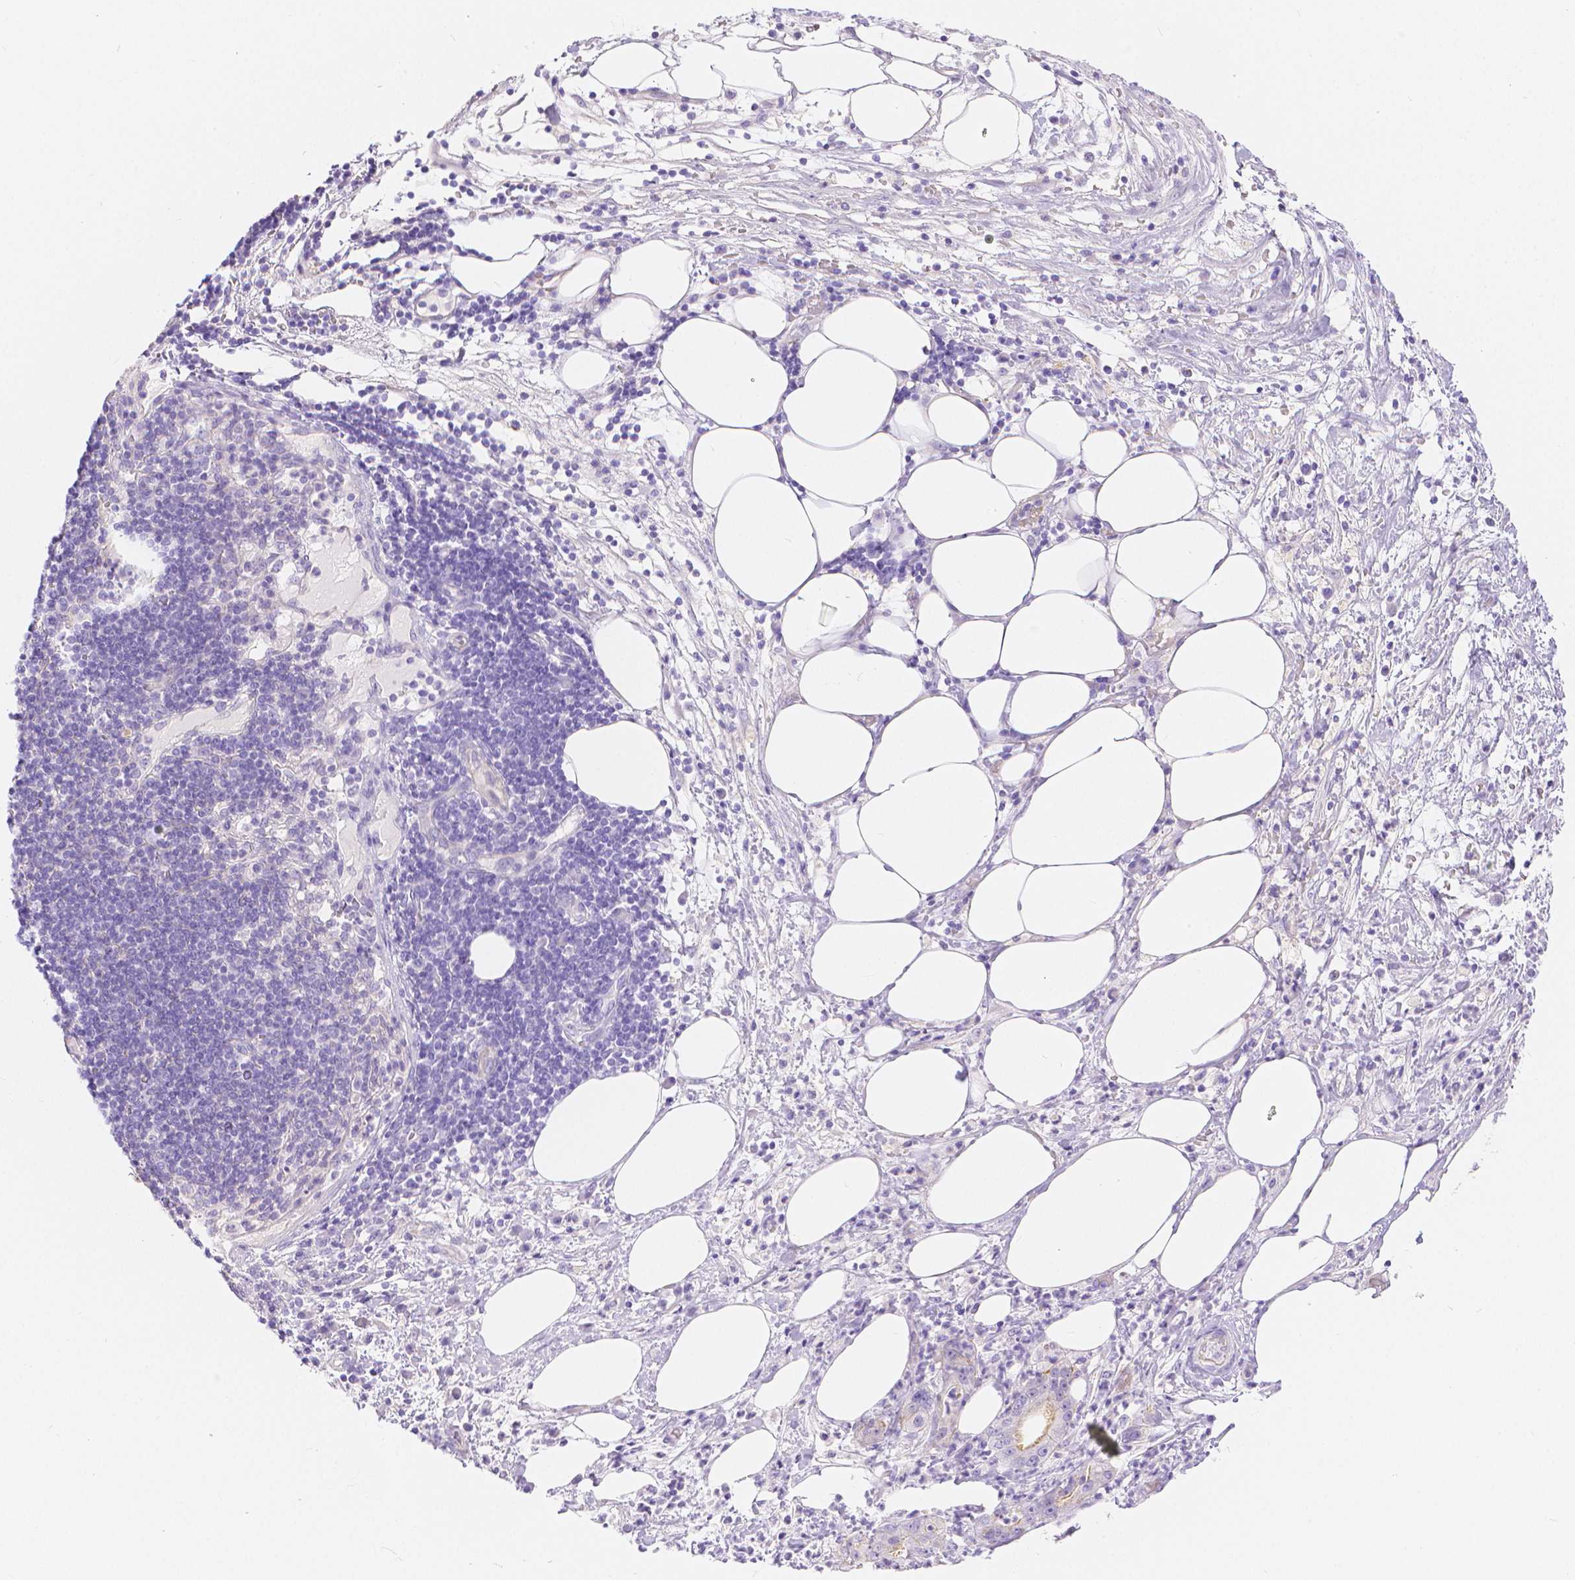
{"staining": {"intensity": "moderate", "quantity": "<25%", "location": "cytoplasmic/membranous"}, "tissue": "pancreatic cancer", "cell_type": "Tumor cells", "image_type": "cancer", "snomed": [{"axis": "morphology", "description": "Adenocarcinoma, NOS"}, {"axis": "topography", "description": "Pancreas"}], "caption": "Adenocarcinoma (pancreatic) tissue shows moderate cytoplasmic/membranous staining in approximately <25% of tumor cells, visualized by immunohistochemistry. The protein is stained brown, and the nuclei are stained in blue (DAB IHC with brightfield microscopy, high magnification).", "gene": "SLC27A5", "patient": {"sex": "male", "age": 71}}